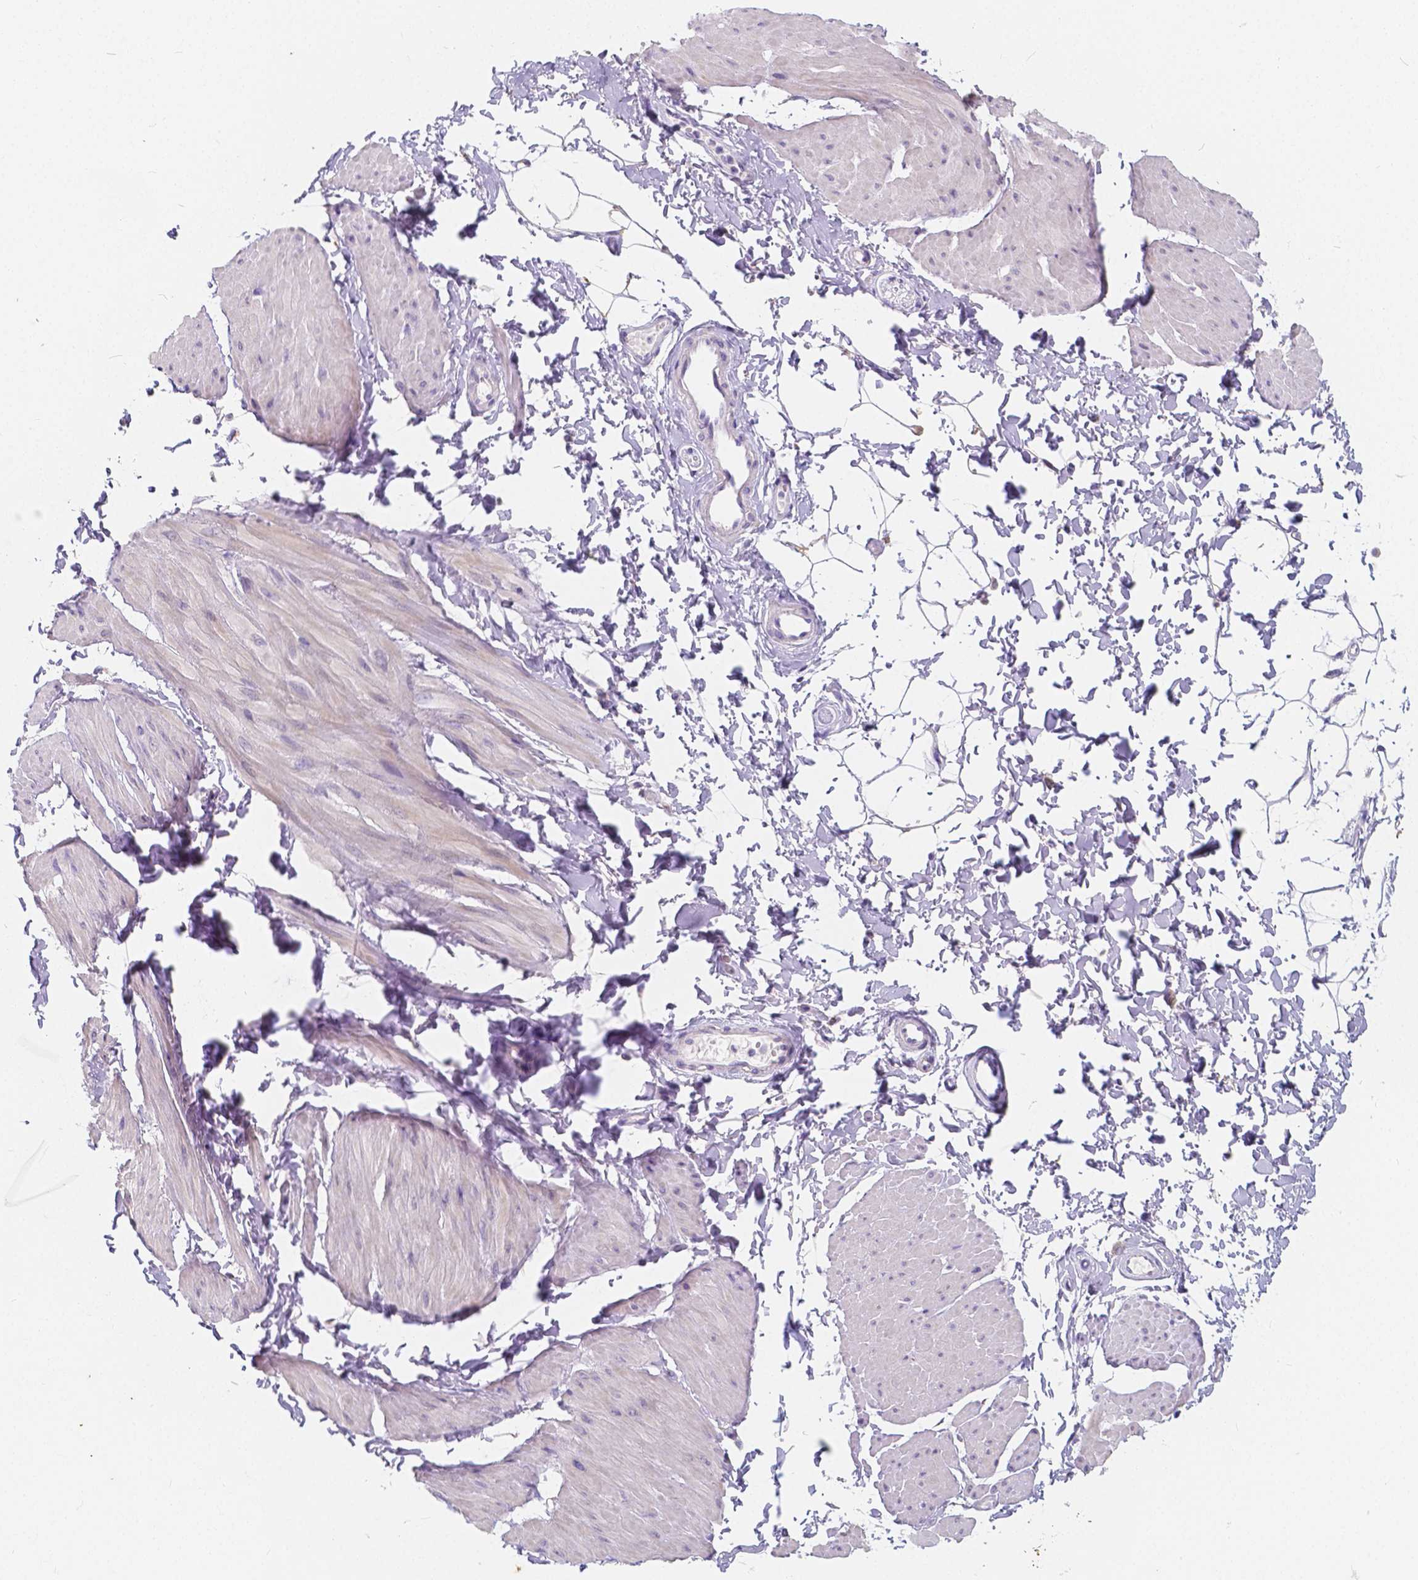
{"staining": {"intensity": "negative", "quantity": "none", "location": "none"}, "tissue": "adipose tissue", "cell_type": "Adipocytes", "image_type": "normal", "snomed": [{"axis": "morphology", "description": "Normal tissue, NOS"}, {"axis": "topography", "description": "Smooth muscle"}, {"axis": "topography", "description": "Peripheral nerve tissue"}], "caption": "This is a micrograph of IHC staining of normal adipose tissue, which shows no expression in adipocytes. Brightfield microscopy of immunohistochemistry (IHC) stained with DAB (brown) and hematoxylin (blue), captured at high magnification.", "gene": "RNF186", "patient": {"sex": "male", "age": 58}}